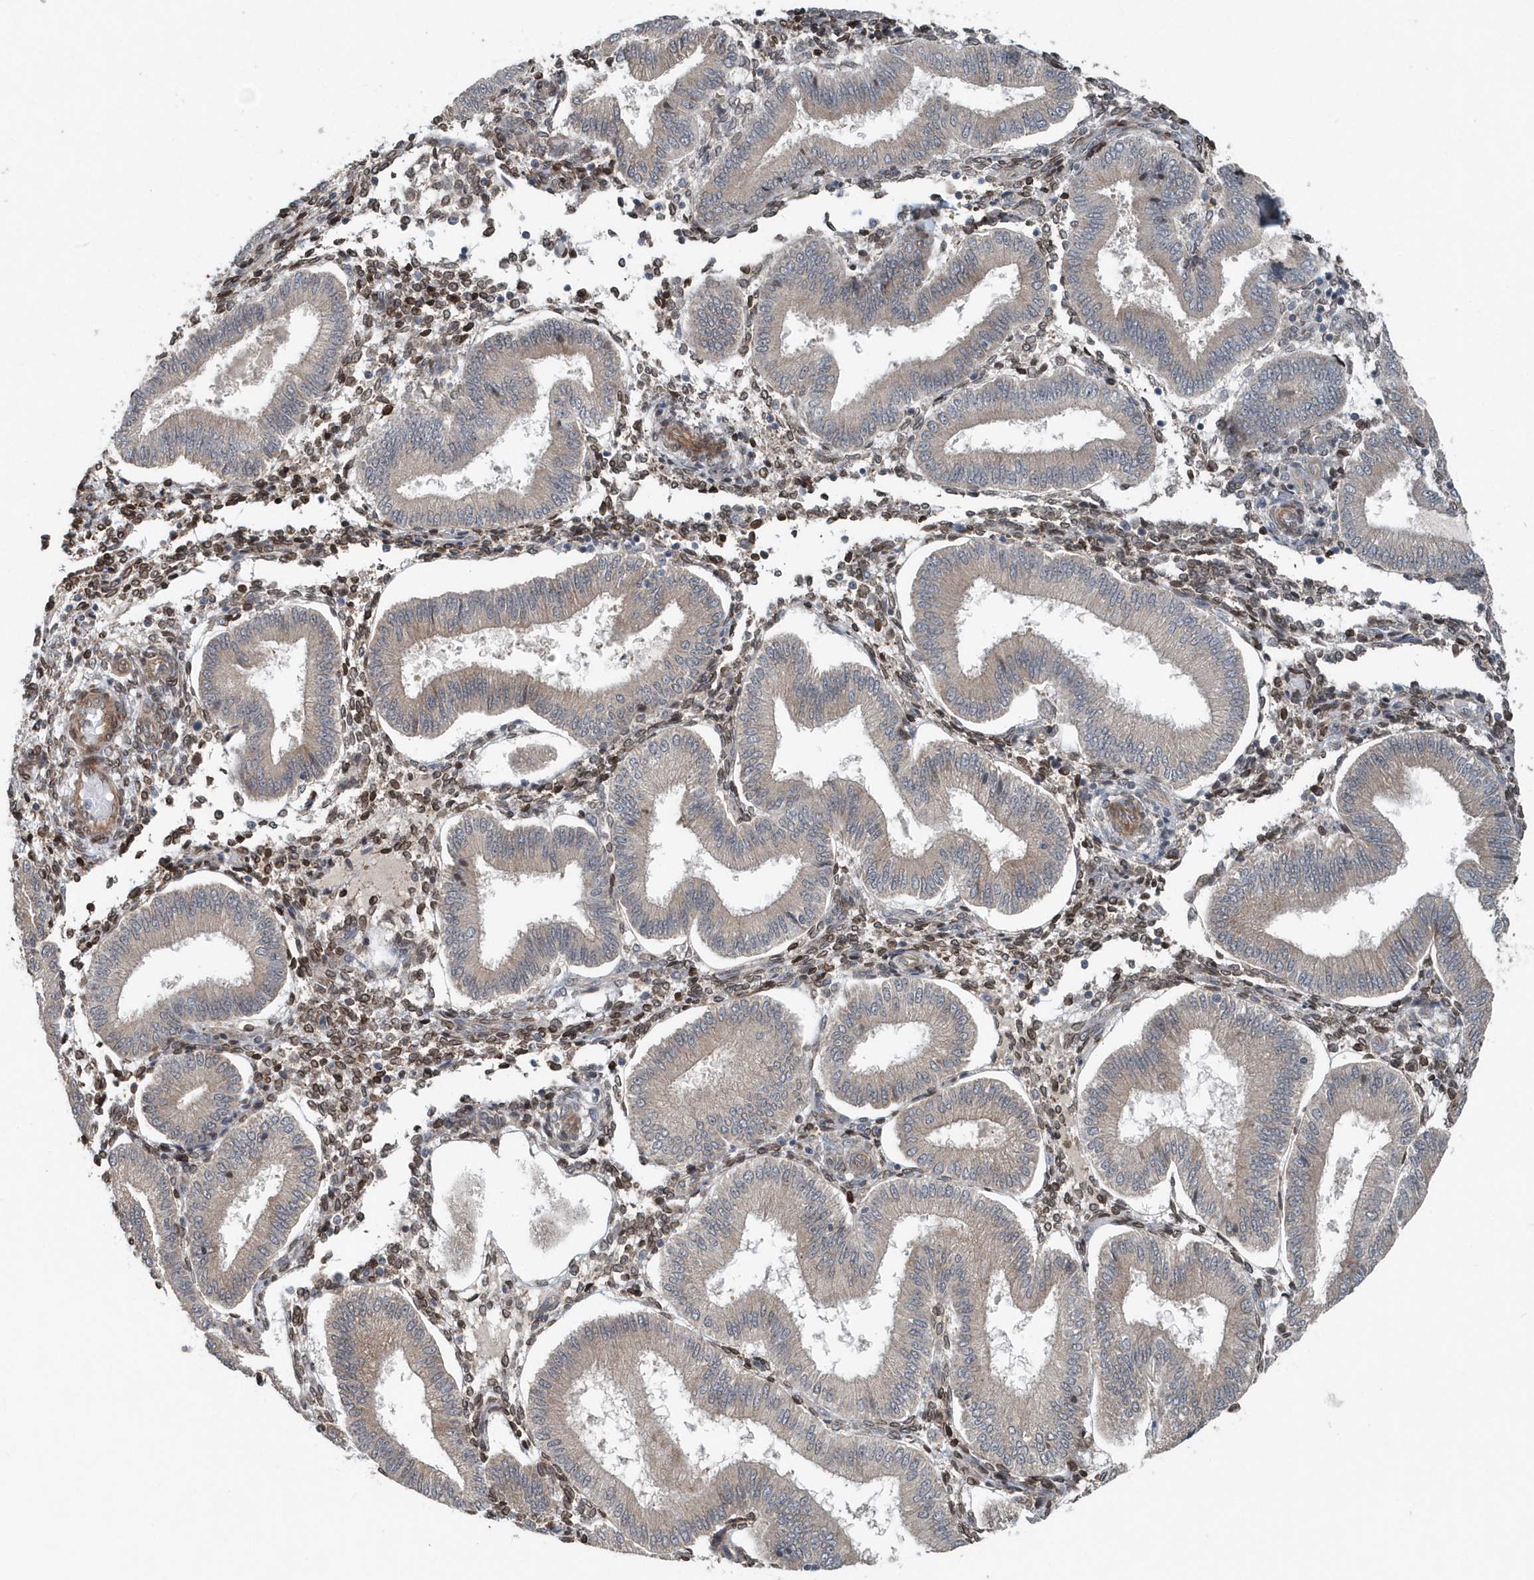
{"staining": {"intensity": "moderate", "quantity": "25%-75%", "location": "cytoplasmic/membranous"}, "tissue": "endometrium", "cell_type": "Cells in endometrial stroma", "image_type": "normal", "snomed": [{"axis": "morphology", "description": "Normal tissue, NOS"}, {"axis": "topography", "description": "Endometrium"}], "caption": "Cells in endometrial stroma exhibit medium levels of moderate cytoplasmic/membranous expression in about 25%-75% of cells in benign human endometrium. Using DAB (3,3'-diaminobenzidine) (brown) and hematoxylin (blue) stains, captured at high magnification using brightfield microscopy.", "gene": "MCC", "patient": {"sex": "female", "age": 39}}